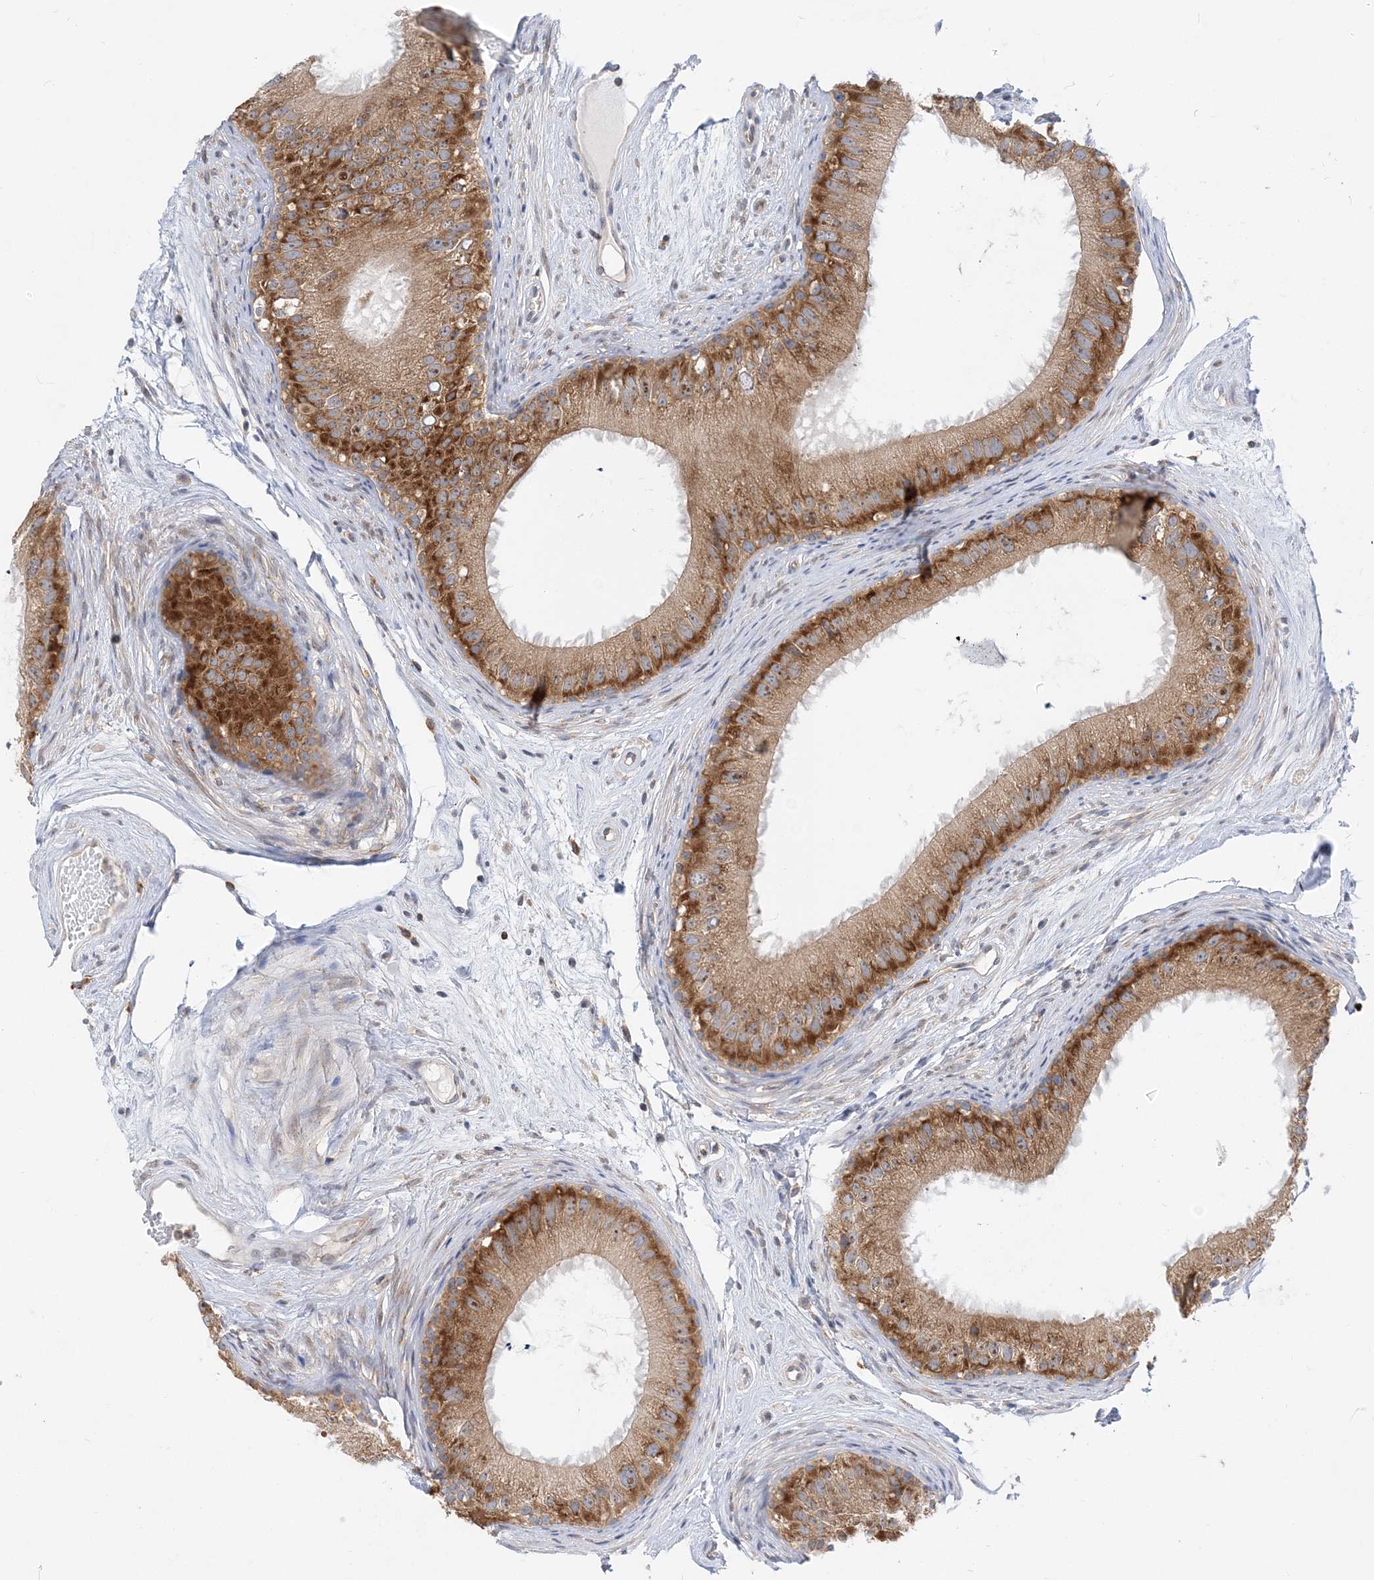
{"staining": {"intensity": "moderate", "quantity": ">75%", "location": "cytoplasmic/membranous"}, "tissue": "epididymis", "cell_type": "Glandular cells", "image_type": "normal", "snomed": [{"axis": "morphology", "description": "Normal tissue, NOS"}, {"axis": "topography", "description": "Epididymis"}], "caption": "Immunohistochemistry photomicrograph of normal epididymis stained for a protein (brown), which demonstrates medium levels of moderate cytoplasmic/membranous positivity in about >75% of glandular cells.", "gene": "LARP4B", "patient": {"sex": "male", "age": 77}}